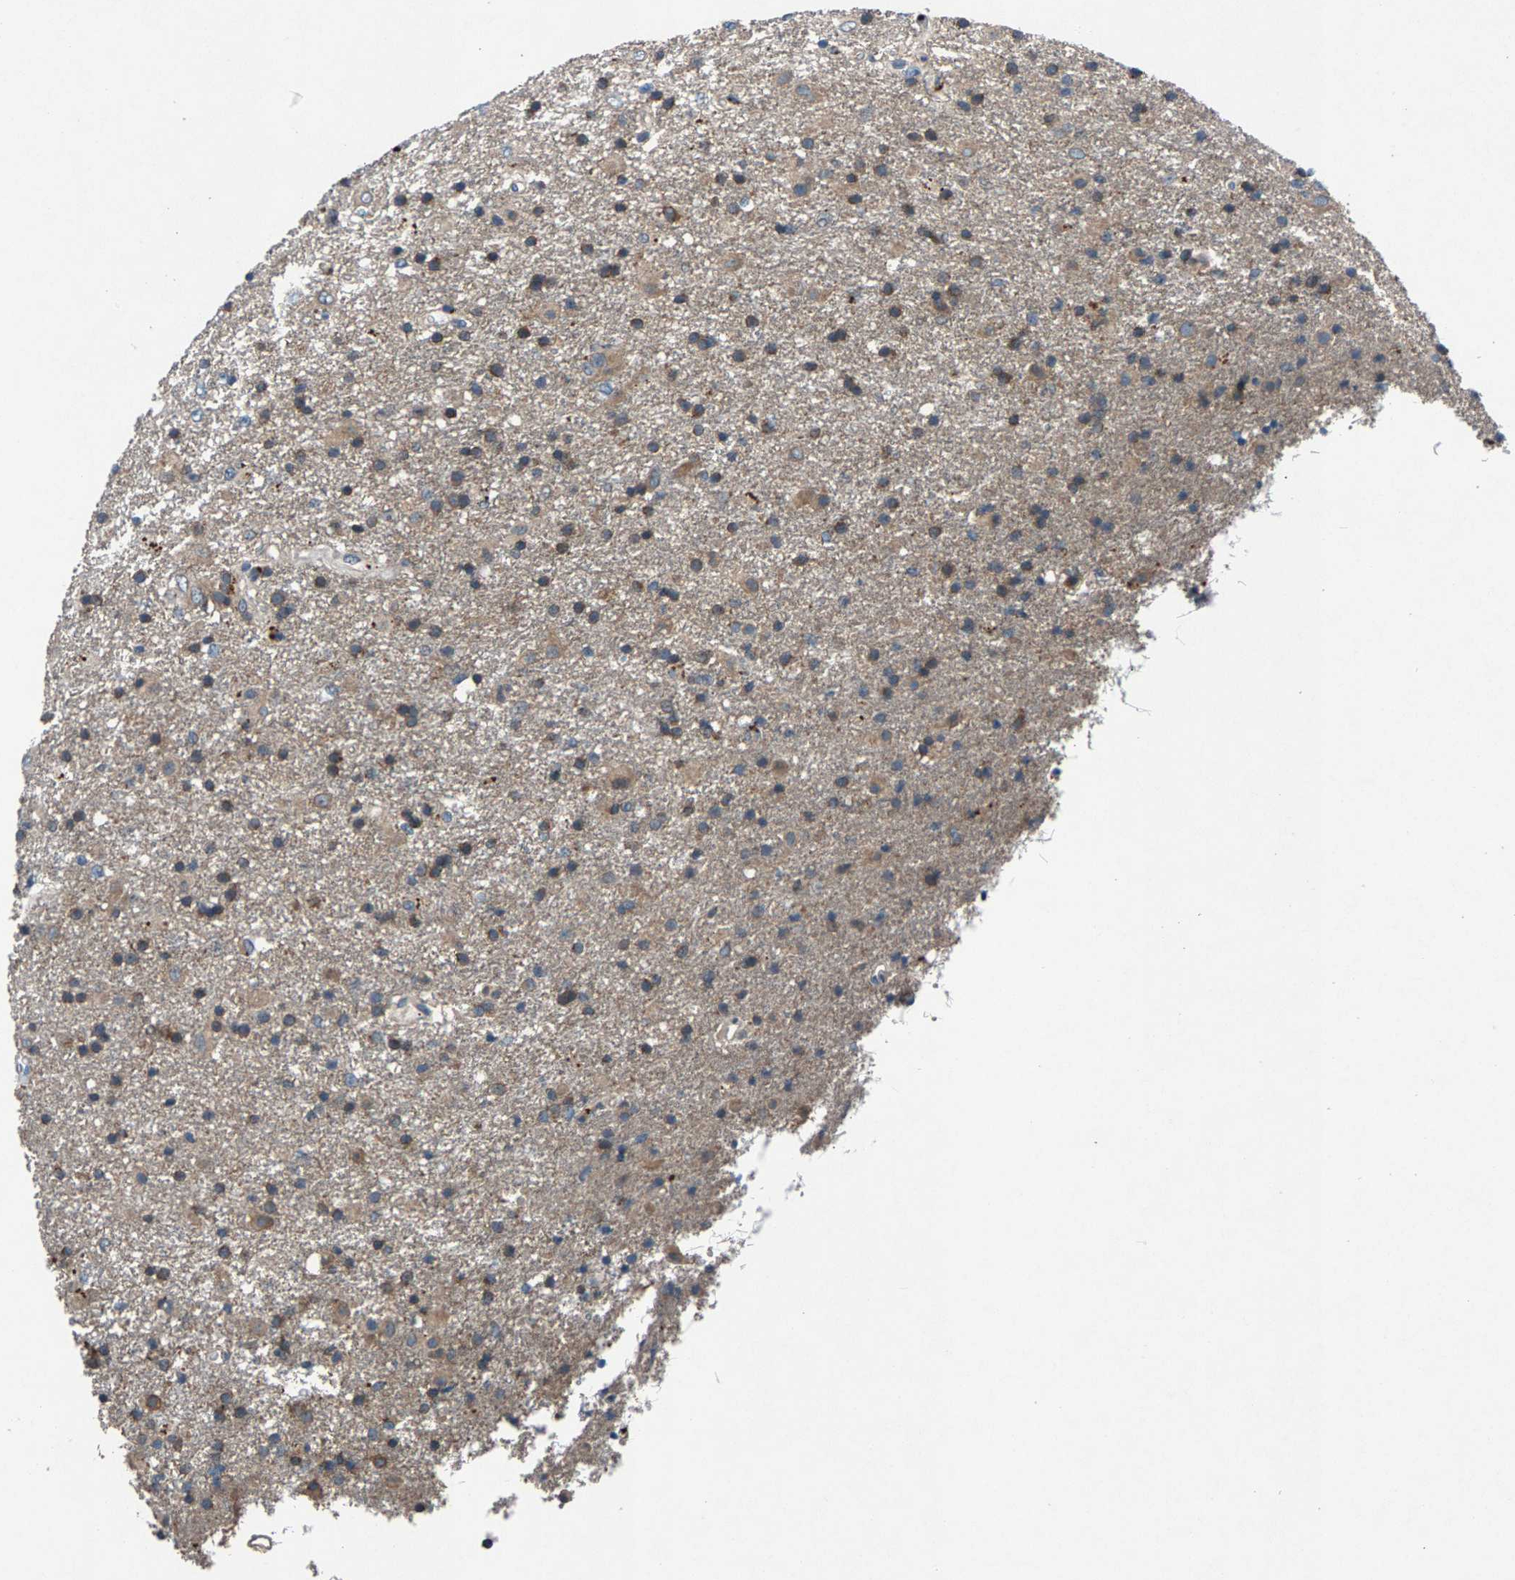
{"staining": {"intensity": "moderate", "quantity": "25%-75%", "location": "cytoplasmic/membranous"}, "tissue": "glioma", "cell_type": "Tumor cells", "image_type": "cancer", "snomed": [{"axis": "morphology", "description": "Glioma, malignant, Low grade"}, {"axis": "topography", "description": "Brain"}], "caption": "Human glioma stained with a protein marker exhibits moderate staining in tumor cells.", "gene": "PRXL2C", "patient": {"sex": "male", "age": 65}}